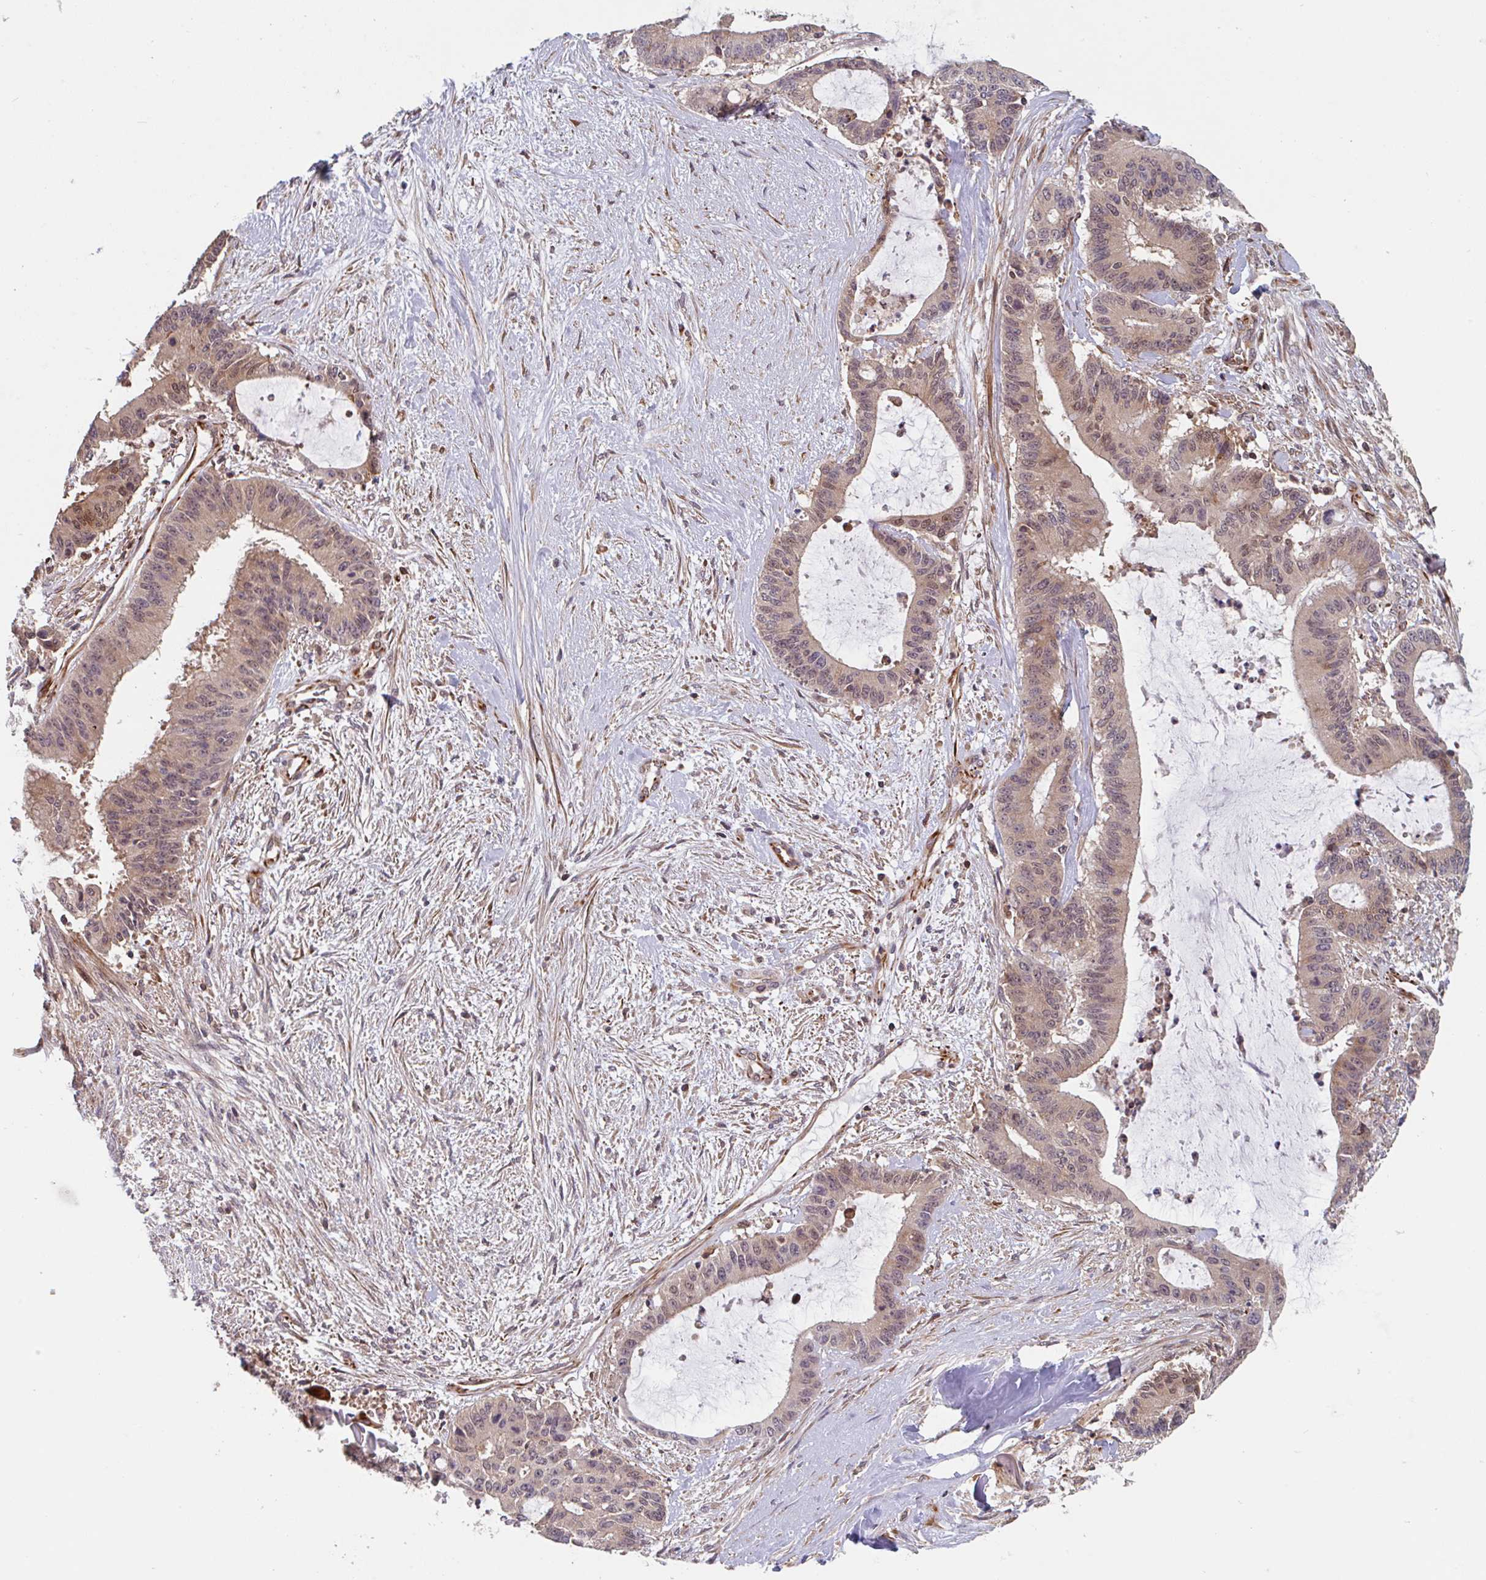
{"staining": {"intensity": "weak", "quantity": ">75%", "location": "cytoplasmic/membranous,nuclear"}, "tissue": "liver cancer", "cell_type": "Tumor cells", "image_type": "cancer", "snomed": [{"axis": "morphology", "description": "Normal tissue, NOS"}, {"axis": "morphology", "description": "Cholangiocarcinoma"}, {"axis": "topography", "description": "Liver"}, {"axis": "topography", "description": "Peripheral nerve tissue"}], "caption": "This image demonstrates cholangiocarcinoma (liver) stained with immunohistochemistry to label a protein in brown. The cytoplasmic/membranous and nuclear of tumor cells show weak positivity for the protein. Nuclei are counter-stained blue.", "gene": "NUB1", "patient": {"sex": "female", "age": 73}}